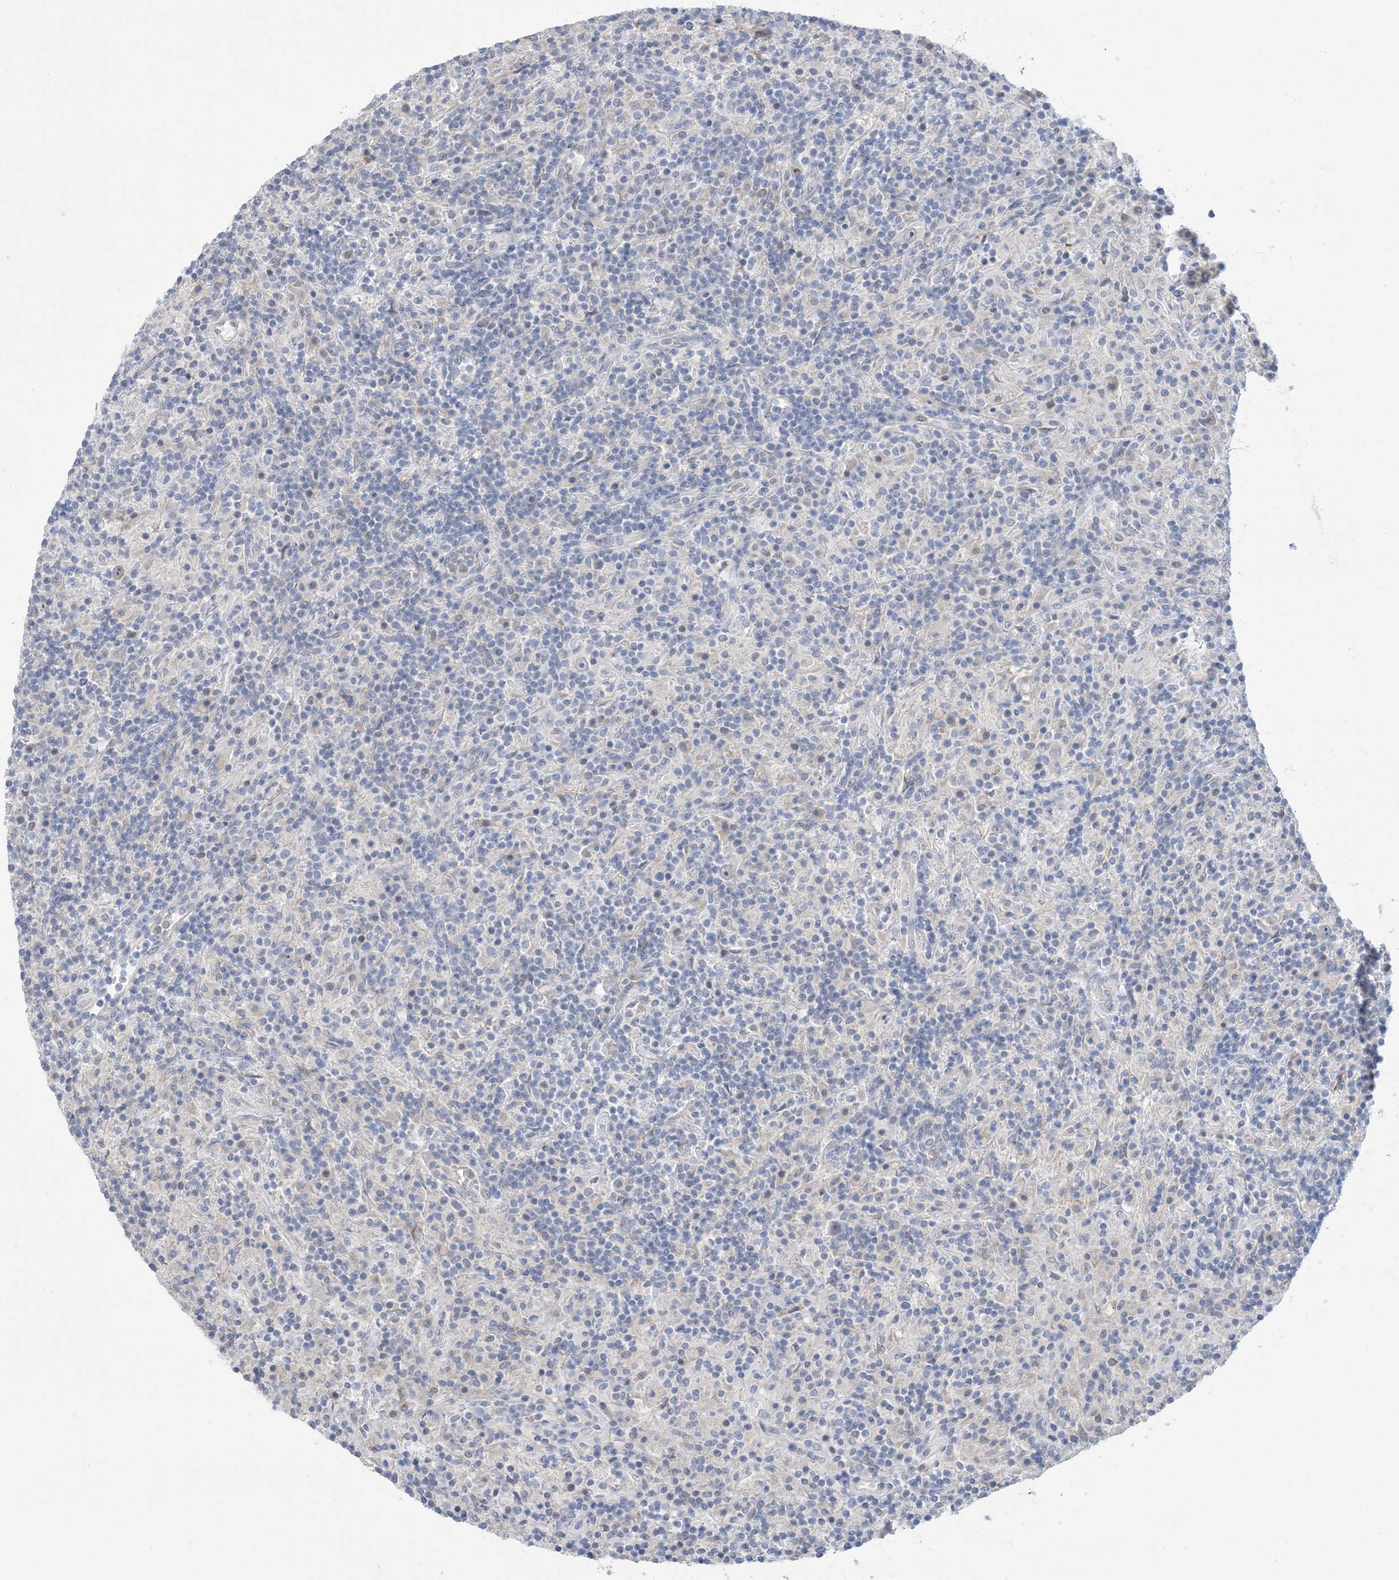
{"staining": {"intensity": "negative", "quantity": "none", "location": "none"}, "tissue": "lymphoma", "cell_type": "Tumor cells", "image_type": "cancer", "snomed": [{"axis": "morphology", "description": "Hodgkin's disease, NOS"}, {"axis": "topography", "description": "Lymph node"}], "caption": "A micrograph of human Hodgkin's disease is negative for staining in tumor cells. The staining was performed using DAB (3,3'-diaminobenzidine) to visualize the protein expression in brown, while the nuclei were stained in blue with hematoxylin (Magnification: 20x).", "gene": "TTYH1", "patient": {"sex": "male", "age": 70}}